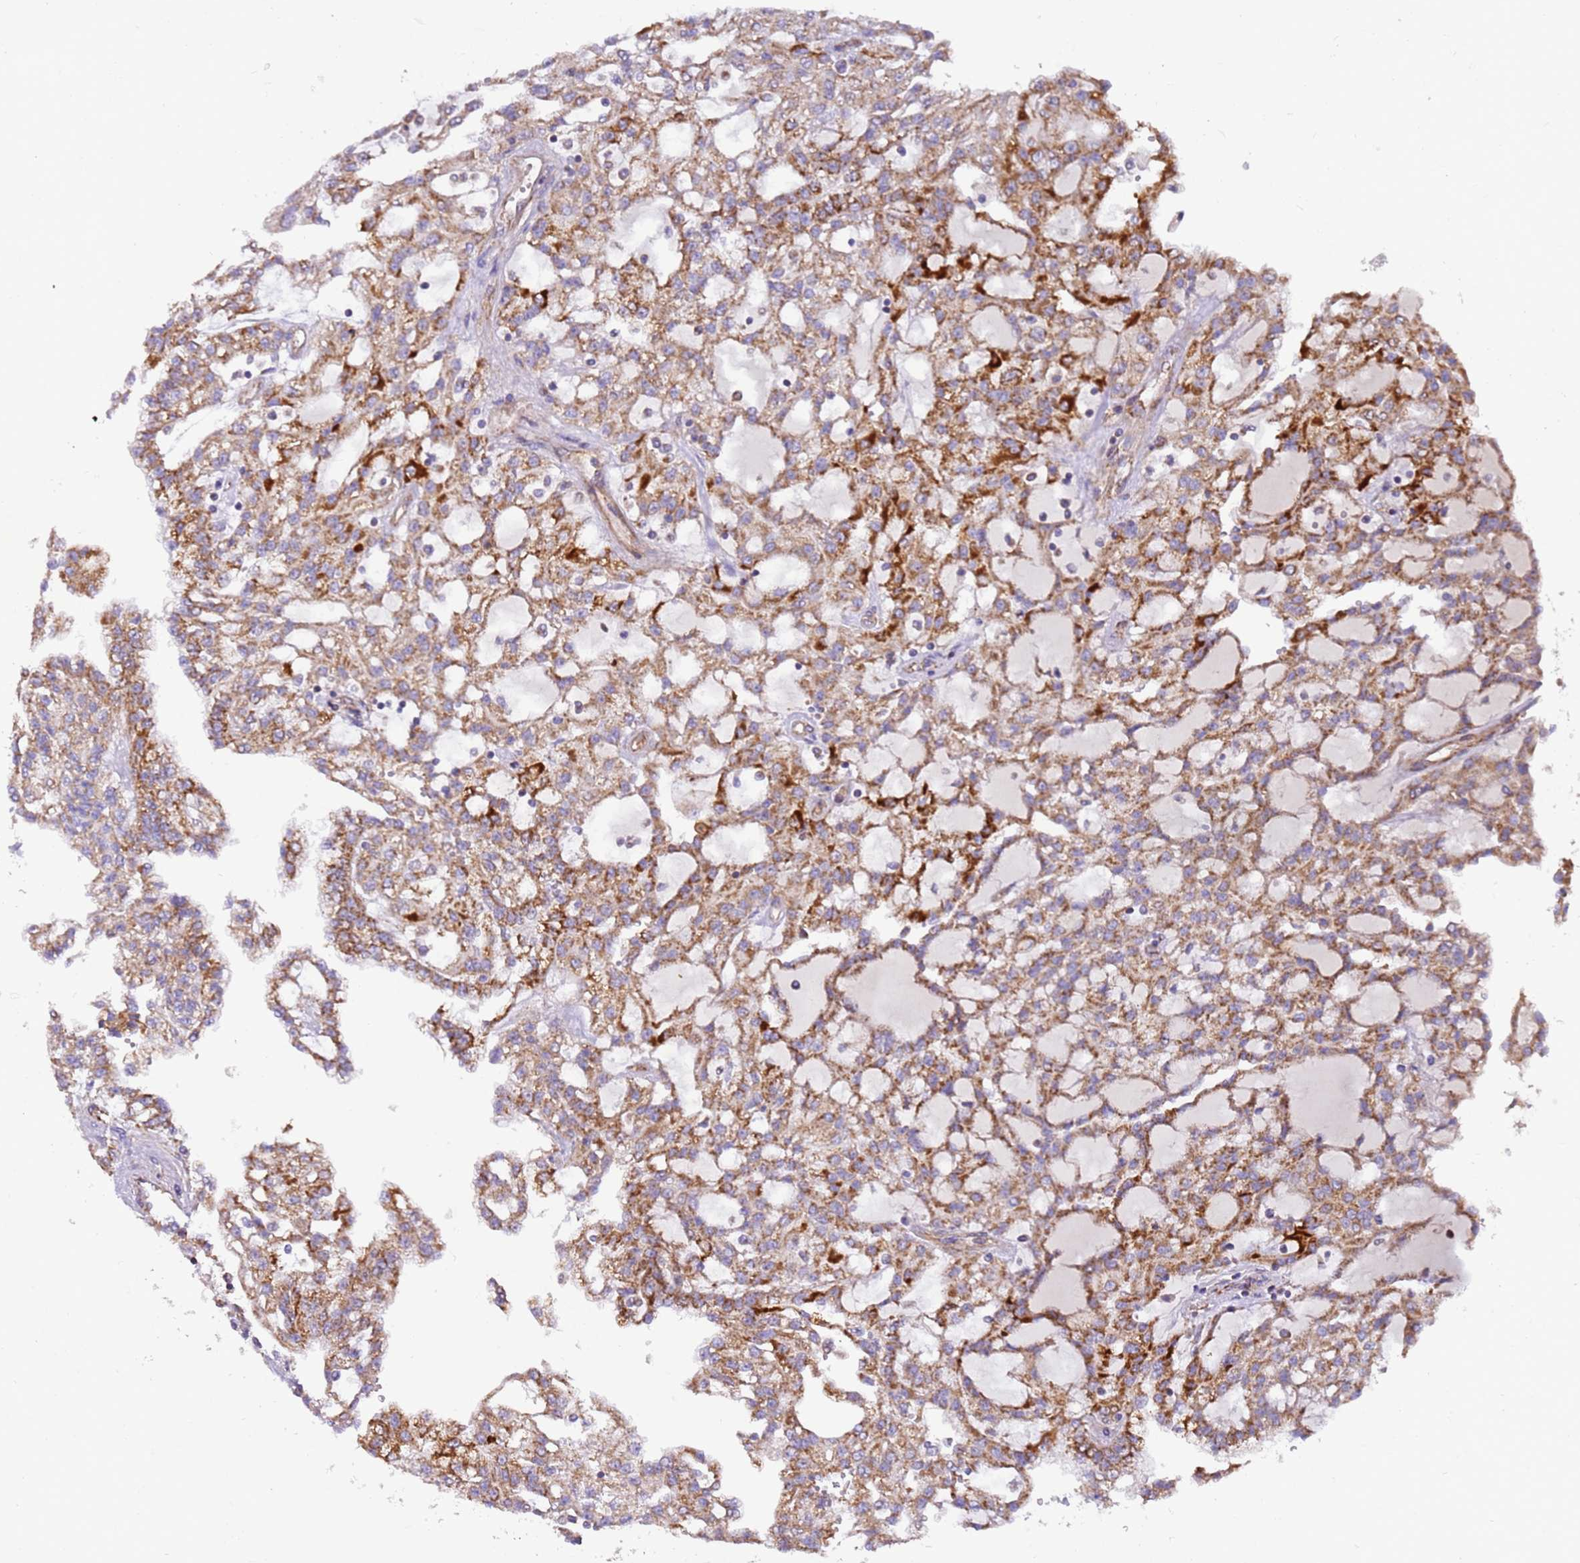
{"staining": {"intensity": "moderate", "quantity": ">75%", "location": "cytoplasmic/membranous"}, "tissue": "renal cancer", "cell_type": "Tumor cells", "image_type": "cancer", "snomed": [{"axis": "morphology", "description": "Adenocarcinoma, NOS"}, {"axis": "topography", "description": "Kidney"}], "caption": "Tumor cells show medium levels of moderate cytoplasmic/membranous staining in approximately >75% of cells in human renal adenocarcinoma.", "gene": "MRPL20", "patient": {"sex": "male", "age": 63}}